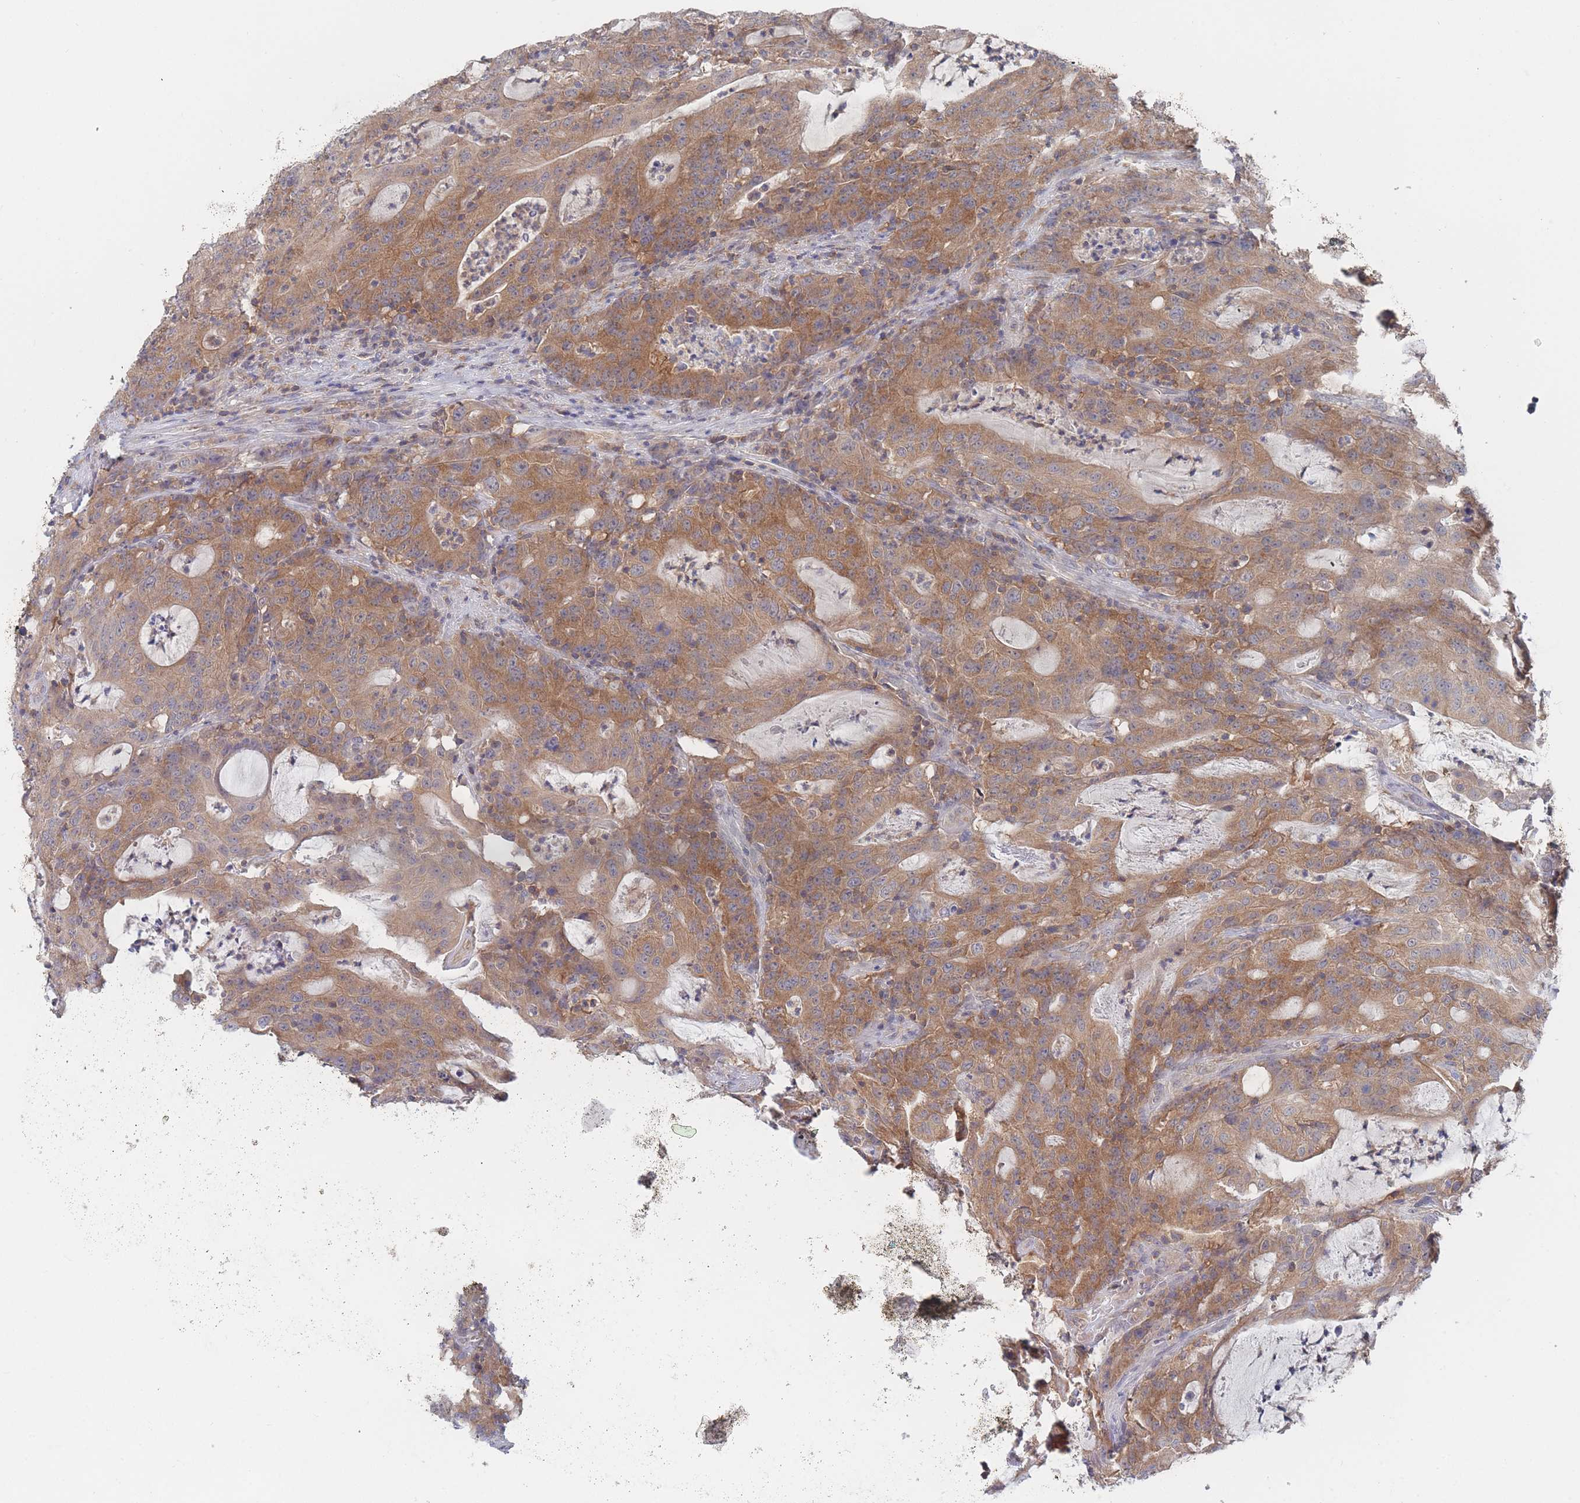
{"staining": {"intensity": "moderate", "quantity": ">75%", "location": "cytoplasmic/membranous"}, "tissue": "colorectal cancer", "cell_type": "Tumor cells", "image_type": "cancer", "snomed": [{"axis": "morphology", "description": "Adenocarcinoma, NOS"}, {"axis": "topography", "description": "Colon"}], "caption": "There is medium levels of moderate cytoplasmic/membranous positivity in tumor cells of adenocarcinoma (colorectal), as demonstrated by immunohistochemical staining (brown color).", "gene": "PPP6C", "patient": {"sex": "male", "age": 83}}